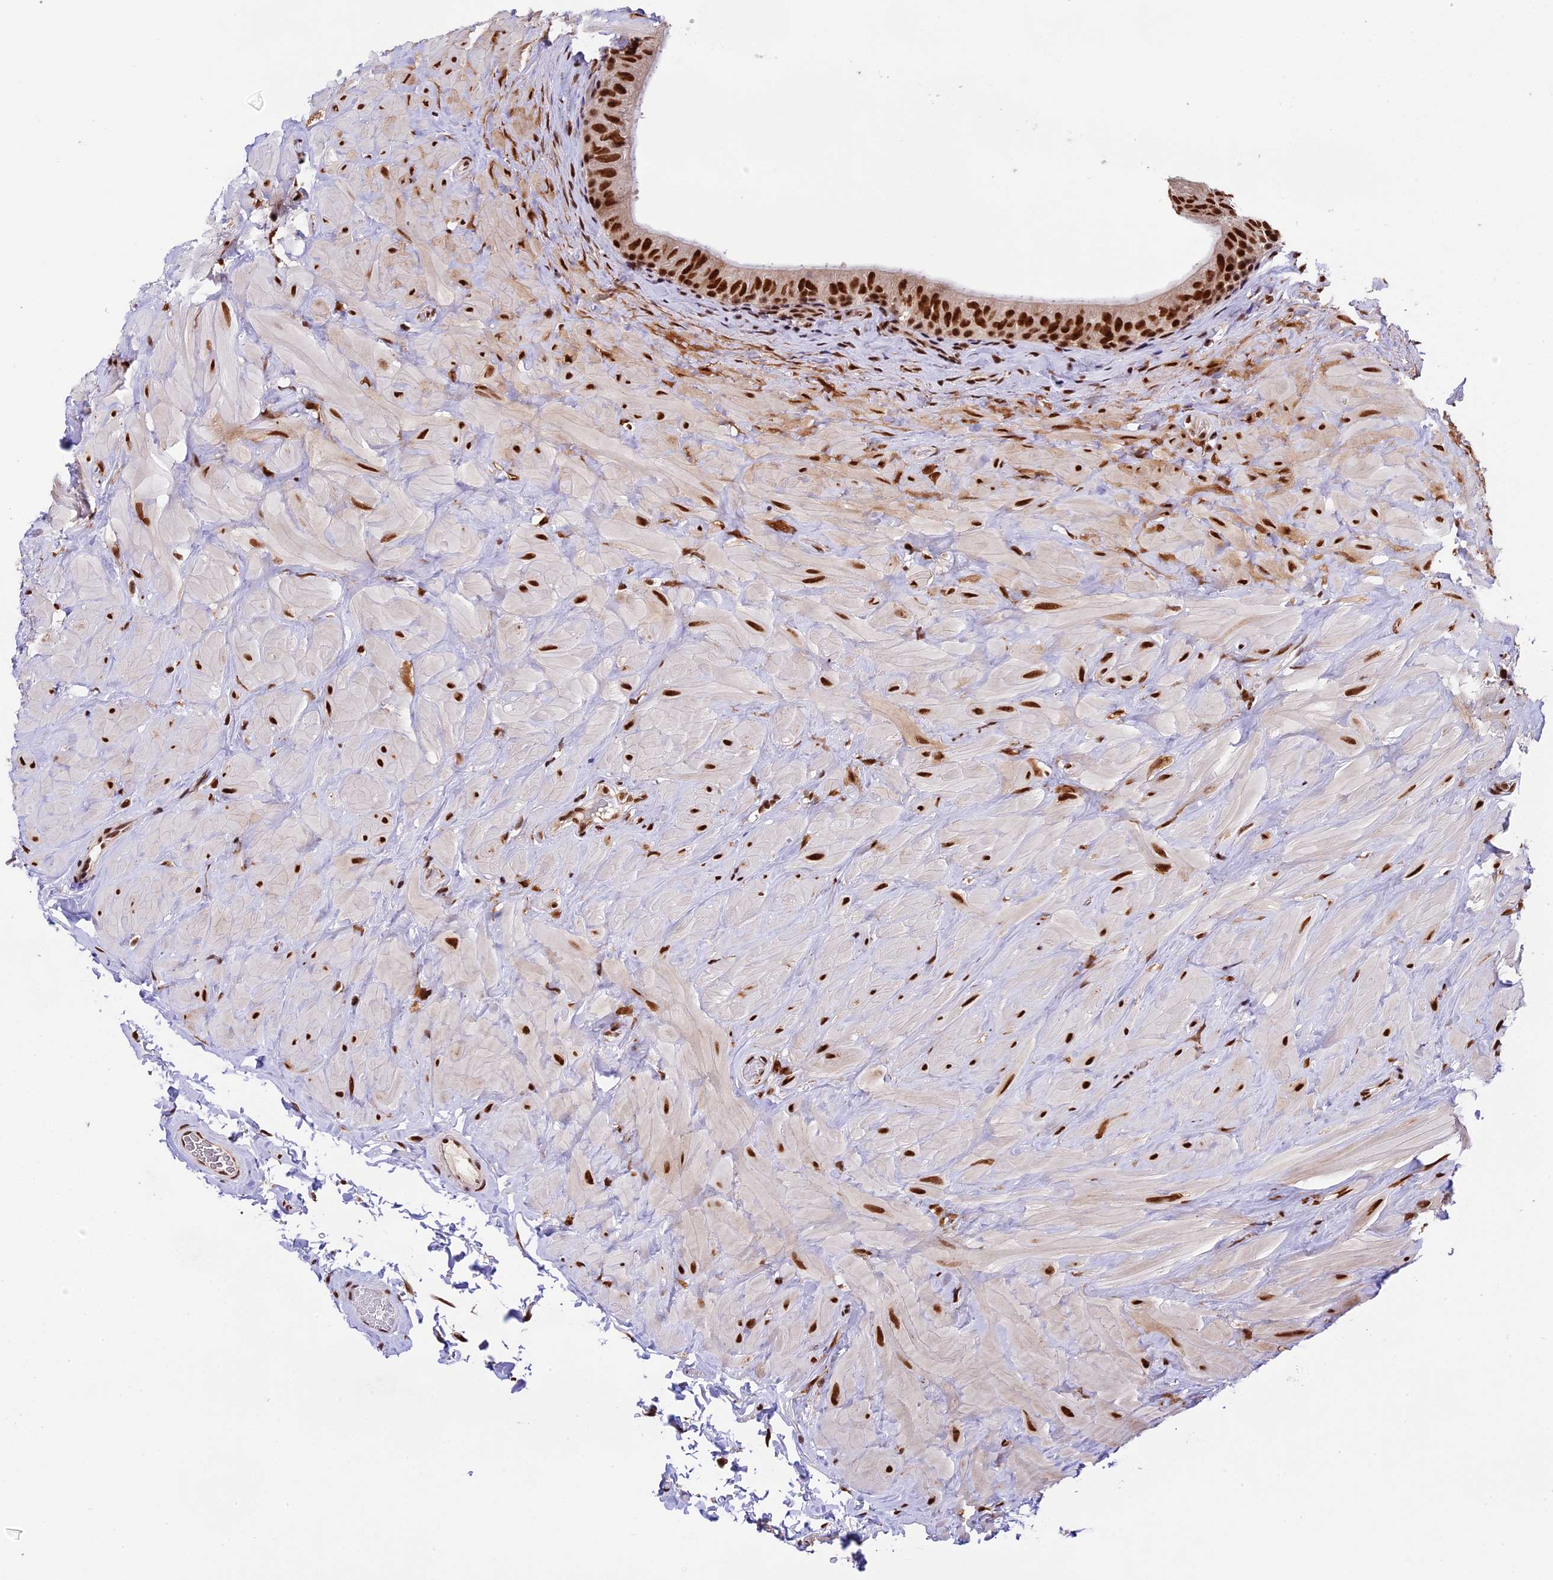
{"staining": {"intensity": "strong", "quantity": ">75%", "location": "nuclear"}, "tissue": "epididymis", "cell_type": "Glandular cells", "image_type": "normal", "snomed": [{"axis": "morphology", "description": "Normal tissue, NOS"}, {"axis": "topography", "description": "Soft tissue"}, {"axis": "topography", "description": "Vascular tissue"}, {"axis": "topography", "description": "Epididymis"}], "caption": "Benign epididymis demonstrates strong nuclear expression in about >75% of glandular cells, visualized by immunohistochemistry.", "gene": "RAMACL", "patient": {"sex": "male", "age": 49}}